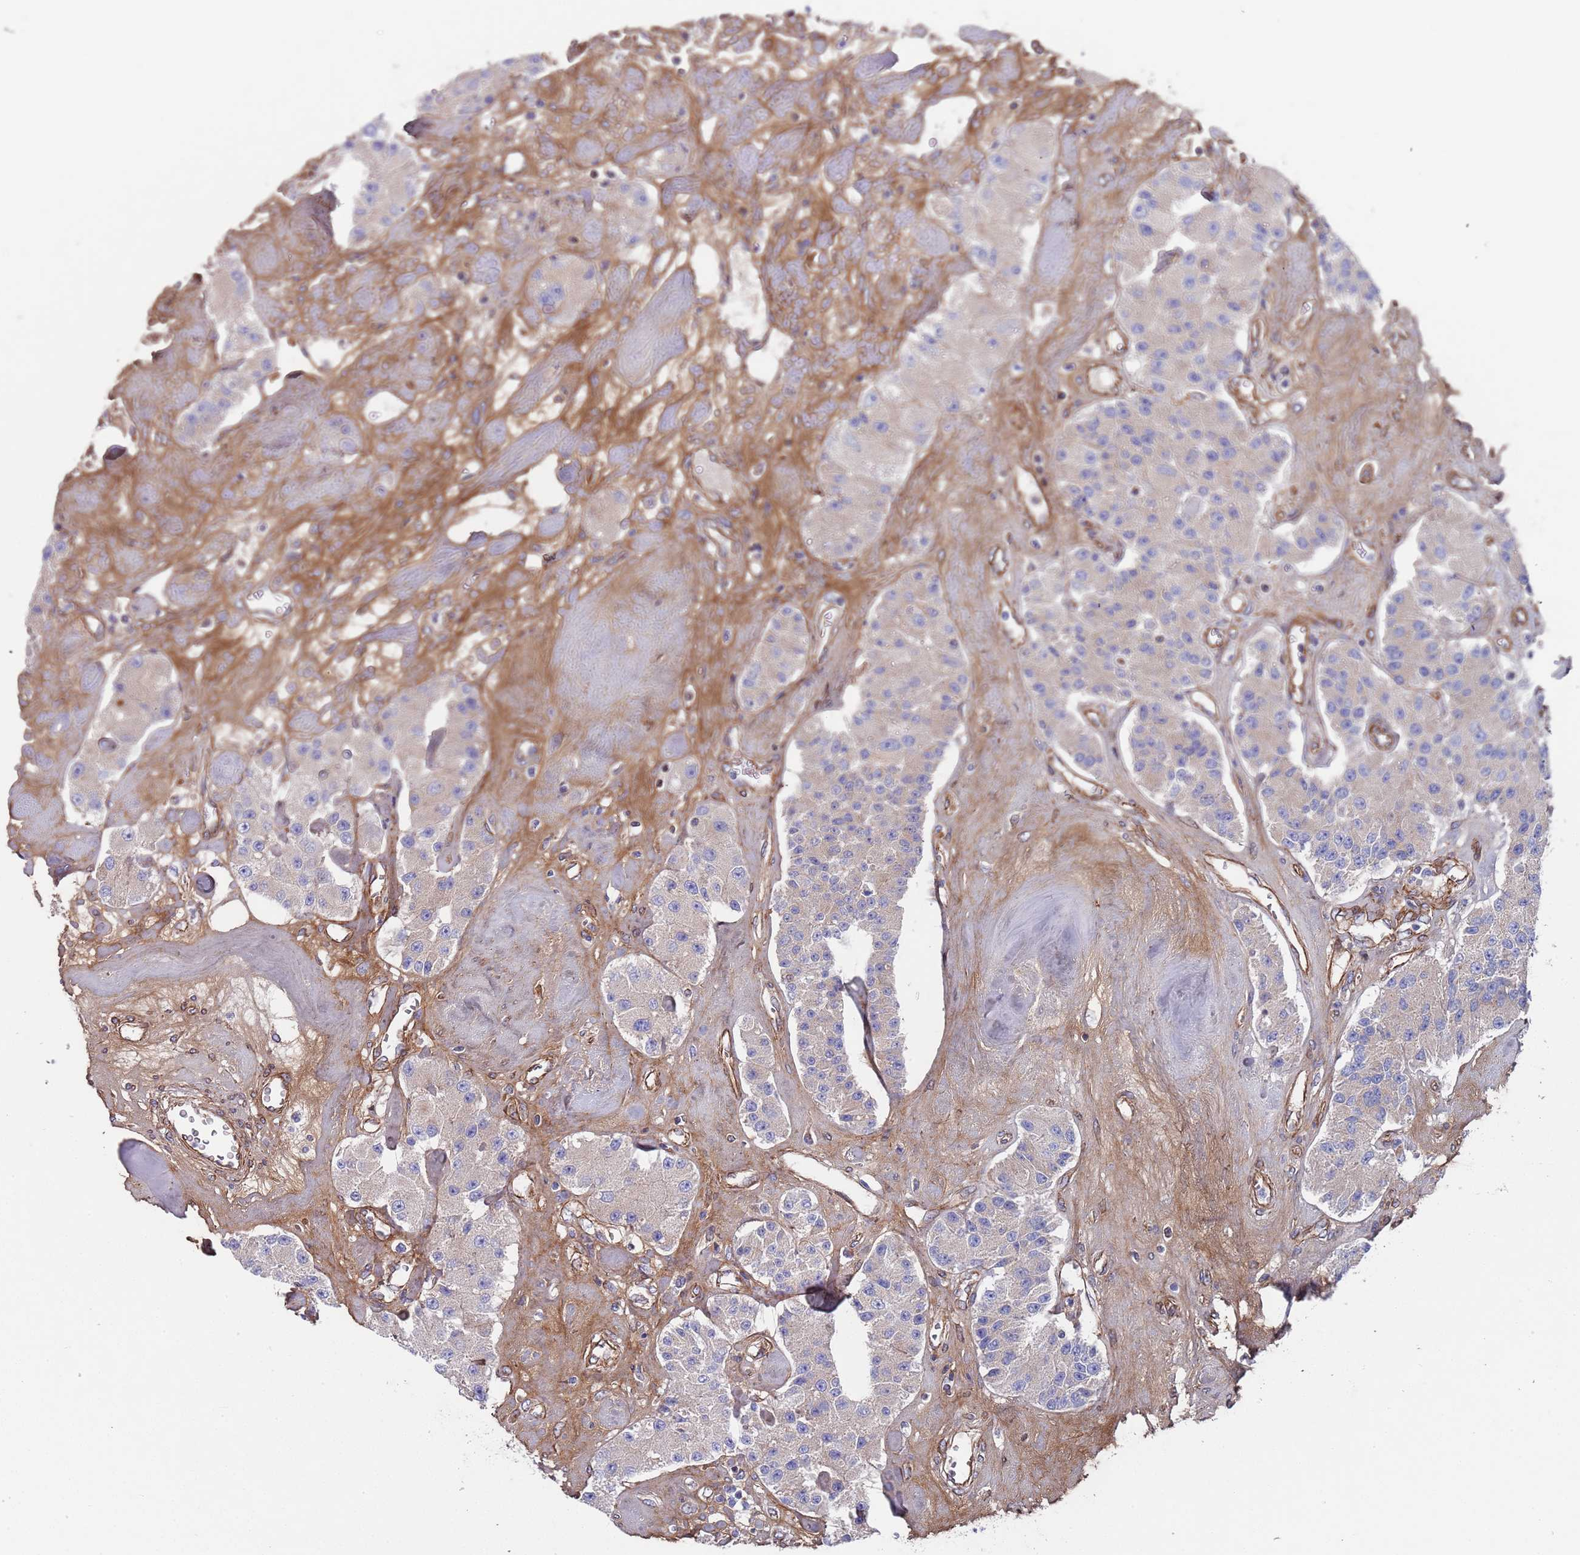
{"staining": {"intensity": "negative", "quantity": "none", "location": "none"}, "tissue": "carcinoid", "cell_type": "Tumor cells", "image_type": "cancer", "snomed": [{"axis": "morphology", "description": "Carcinoid, malignant, NOS"}, {"axis": "topography", "description": "Pancreas"}], "caption": "Protein analysis of carcinoid shows no significant expression in tumor cells.", "gene": "JAKMIP2", "patient": {"sex": "male", "age": 41}}